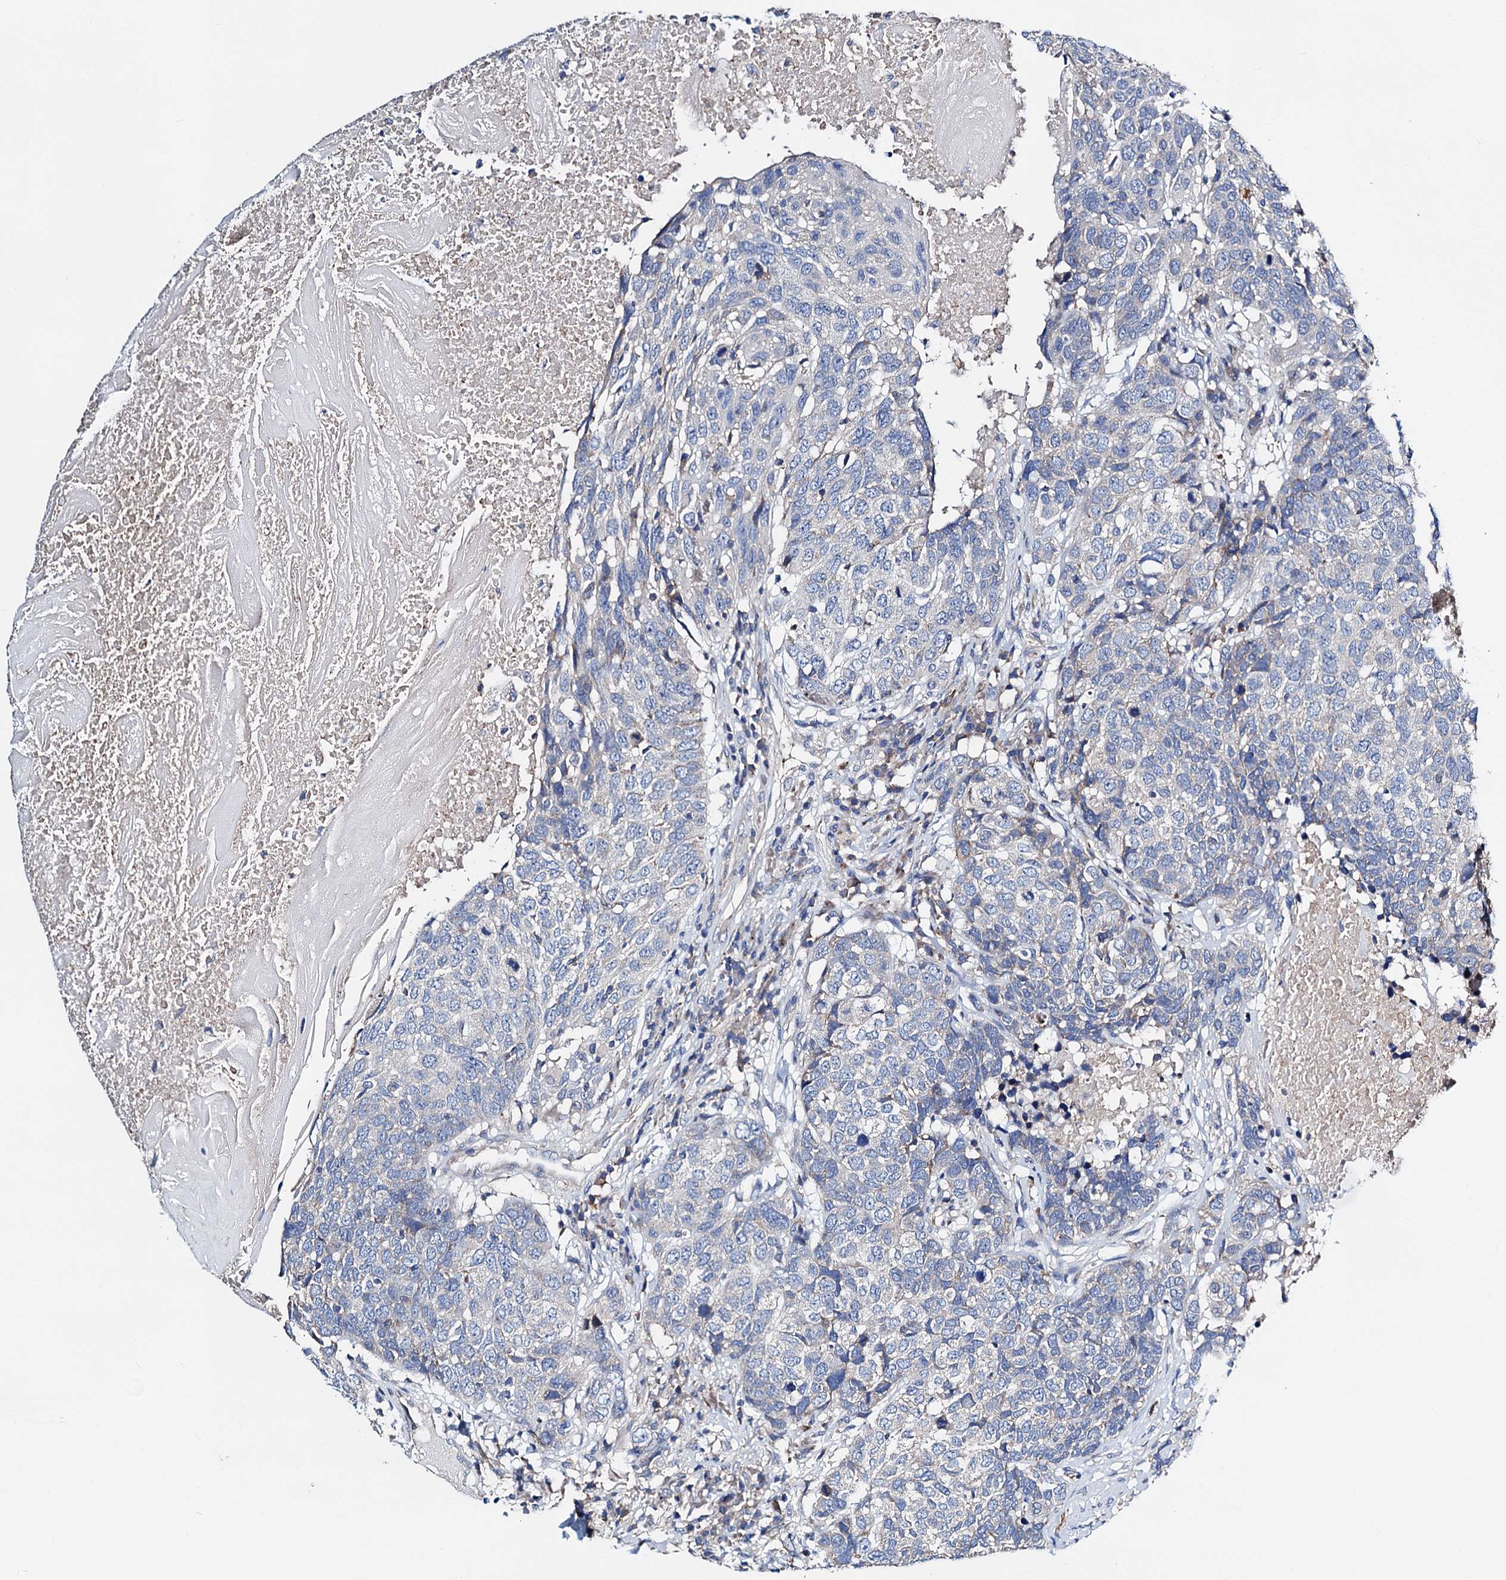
{"staining": {"intensity": "negative", "quantity": "none", "location": "none"}, "tissue": "head and neck cancer", "cell_type": "Tumor cells", "image_type": "cancer", "snomed": [{"axis": "morphology", "description": "Squamous cell carcinoma, NOS"}, {"axis": "topography", "description": "Head-Neck"}], "caption": "Immunohistochemistry of squamous cell carcinoma (head and neck) demonstrates no expression in tumor cells. Nuclei are stained in blue.", "gene": "GCOM1", "patient": {"sex": "male", "age": 66}}